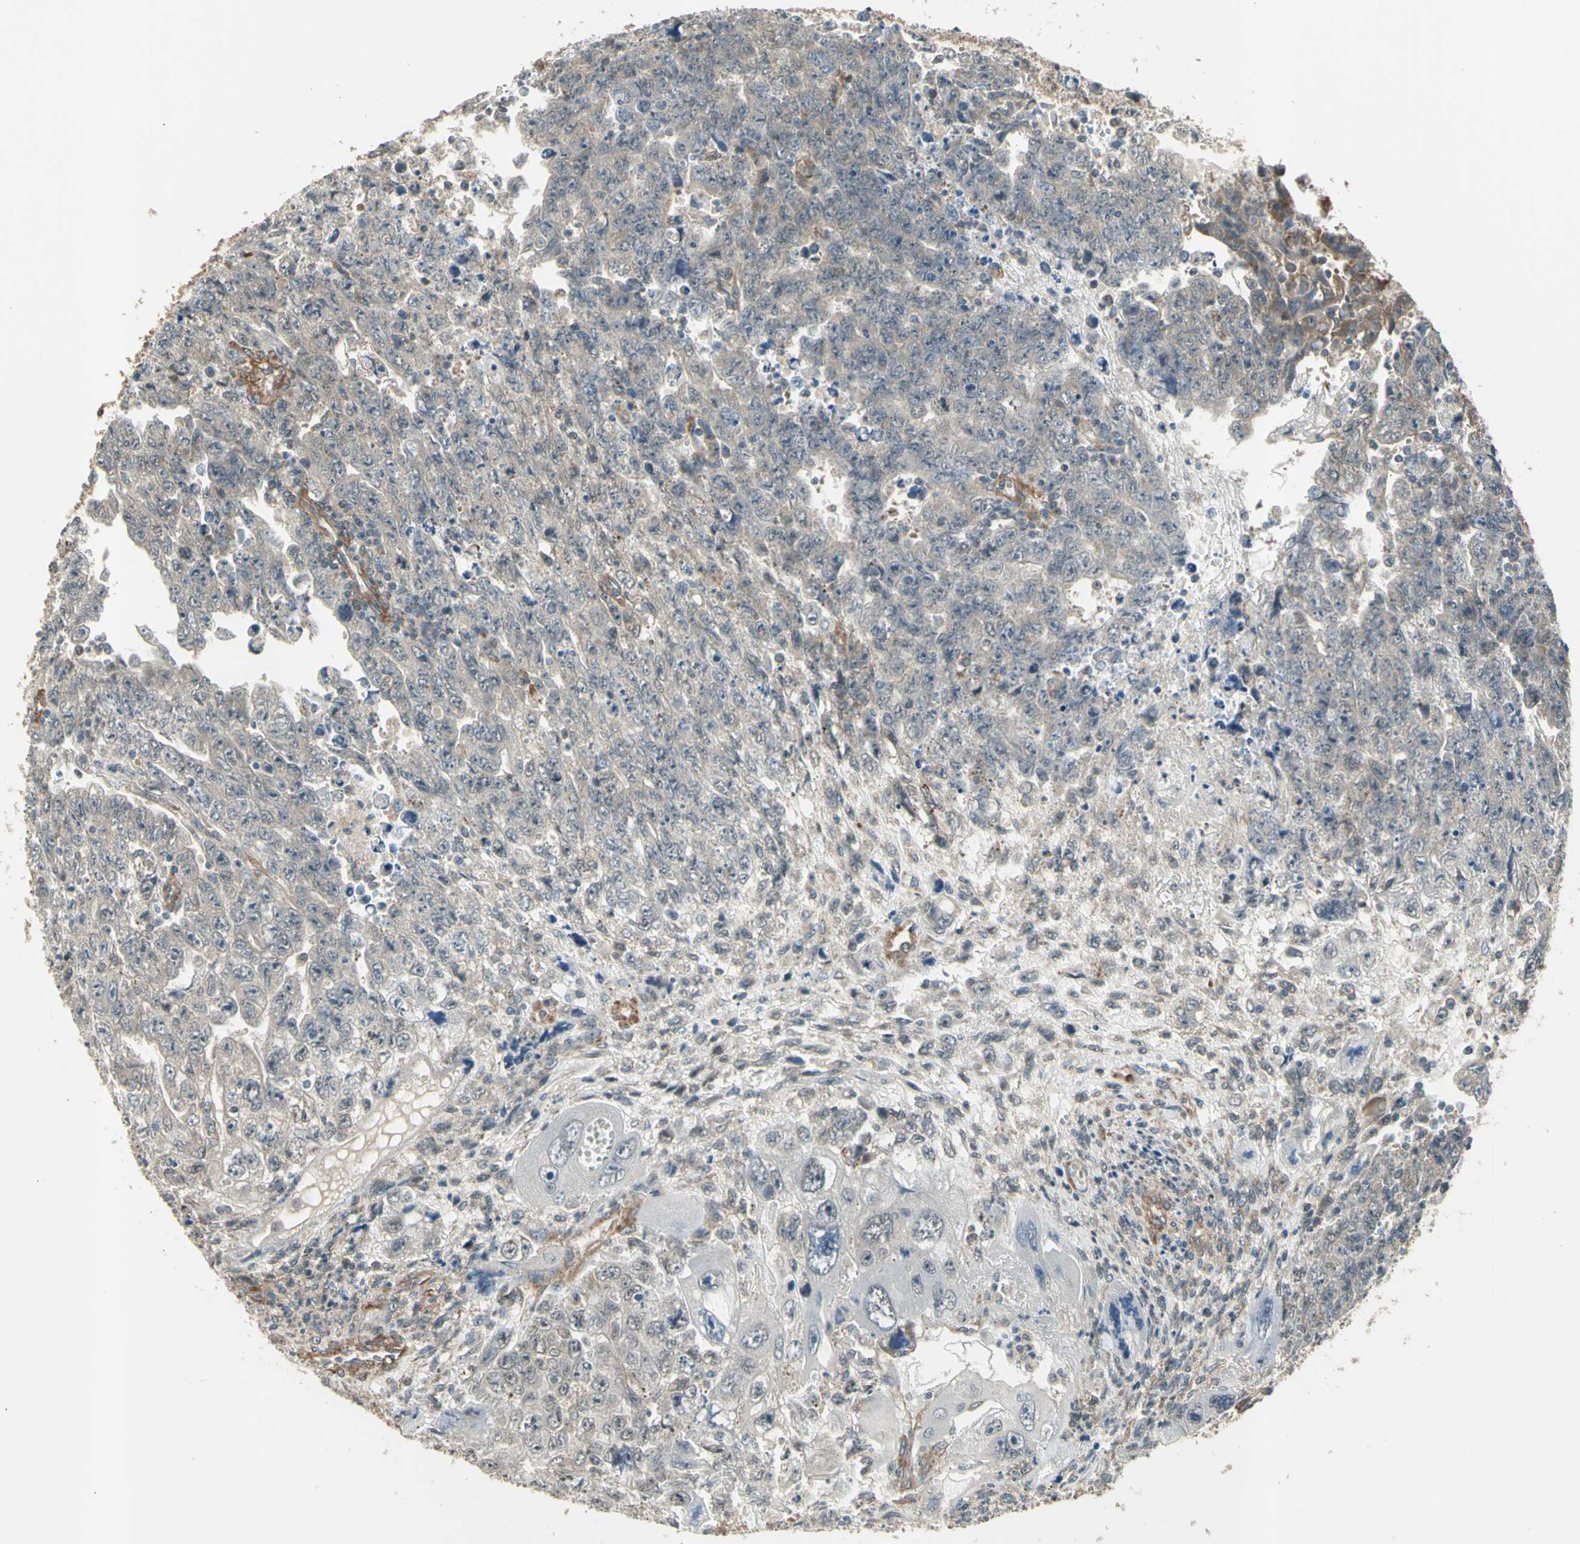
{"staining": {"intensity": "negative", "quantity": "none", "location": "none"}, "tissue": "testis cancer", "cell_type": "Tumor cells", "image_type": "cancer", "snomed": [{"axis": "morphology", "description": "Carcinoma, Embryonal, NOS"}, {"axis": "topography", "description": "Testis"}], "caption": "Immunohistochemistry of testis cancer exhibits no staining in tumor cells.", "gene": "EFNB2", "patient": {"sex": "male", "age": 28}}